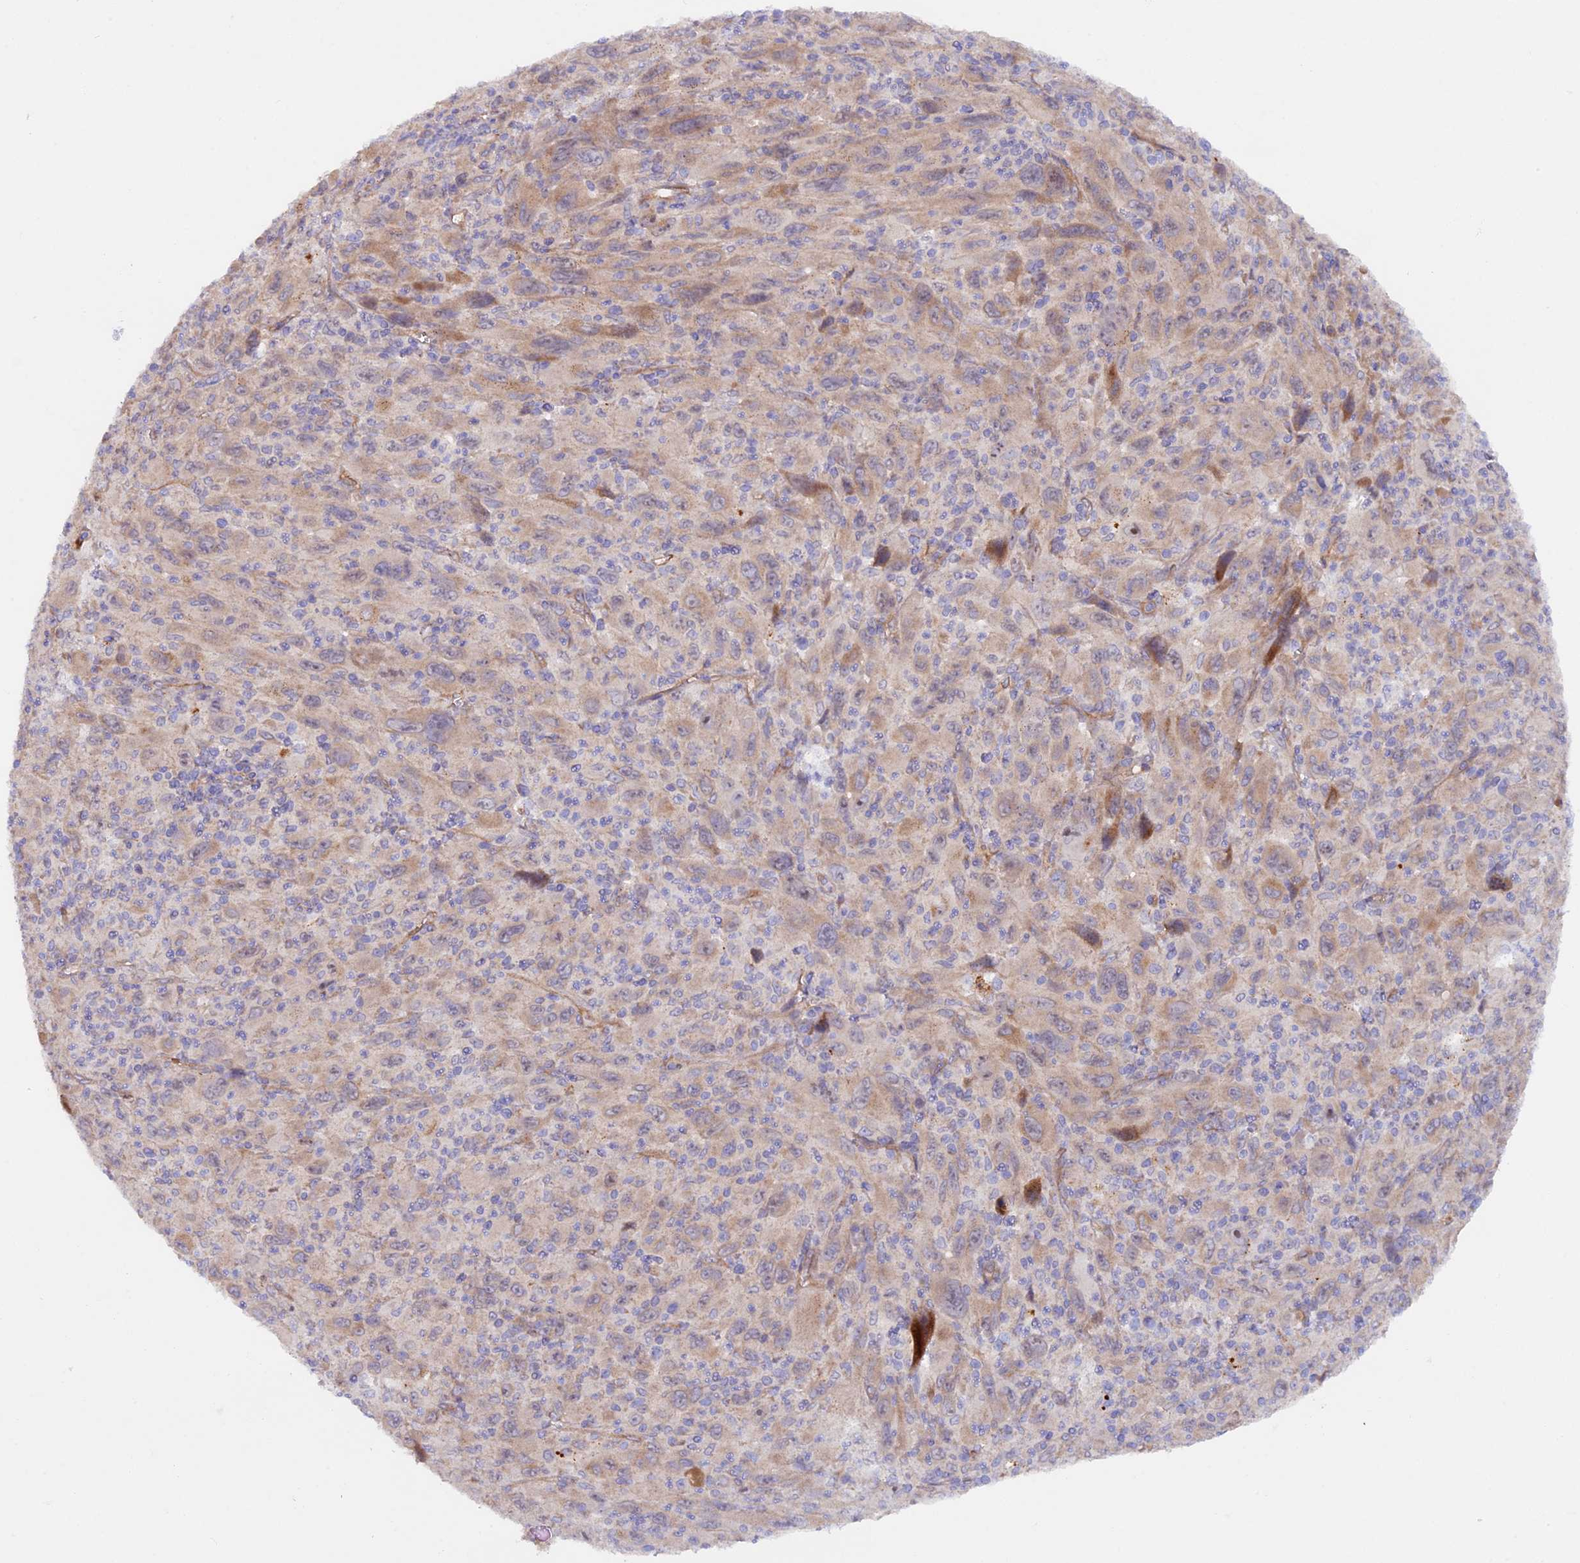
{"staining": {"intensity": "weak", "quantity": "25%-75%", "location": "cytoplasmic/membranous"}, "tissue": "melanoma", "cell_type": "Tumor cells", "image_type": "cancer", "snomed": [{"axis": "morphology", "description": "Malignant melanoma, Metastatic site"}, {"axis": "topography", "description": "Skin"}], "caption": "Immunohistochemistry staining of melanoma, which reveals low levels of weak cytoplasmic/membranous expression in approximately 25%-75% of tumor cells indicating weak cytoplasmic/membranous protein staining. The staining was performed using DAB (brown) for protein detection and nuclei were counterstained in hematoxylin (blue).", "gene": "DUS3L", "patient": {"sex": "female", "age": 56}}